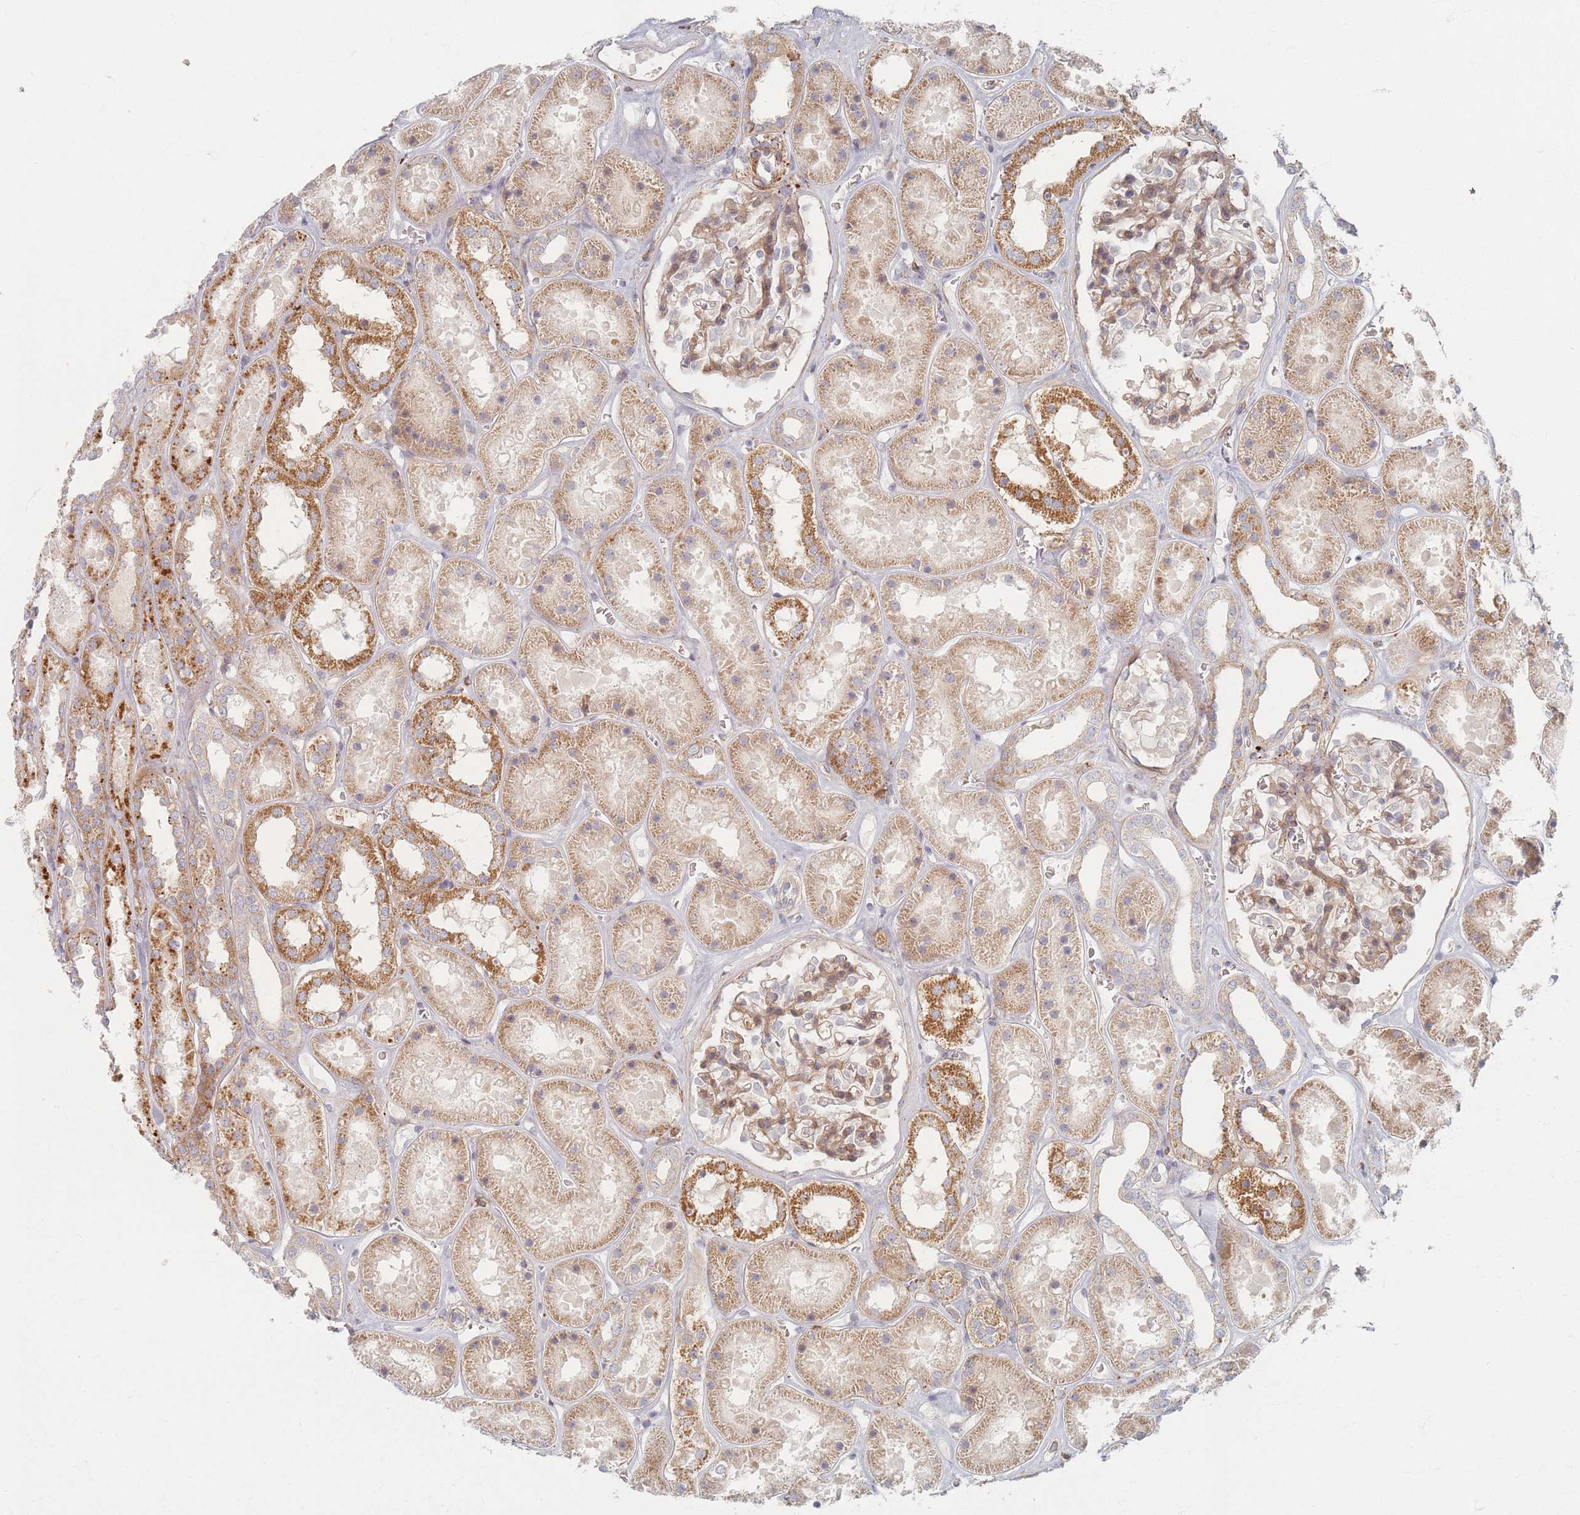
{"staining": {"intensity": "moderate", "quantity": "25%-75%", "location": "cytoplasmic/membranous"}, "tissue": "kidney", "cell_type": "Cells in glomeruli", "image_type": "normal", "snomed": [{"axis": "morphology", "description": "Normal tissue, NOS"}, {"axis": "topography", "description": "Kidney"}], "caption": "This histopathology image displays IHC staining of benign kidney, with medium moderate cytoplasmic/membranous expression in approximately 25%-75% of cells in glomeruli.", "gene": "ZKSCAN7", "patient": {"sex": "female", "age": 41}}